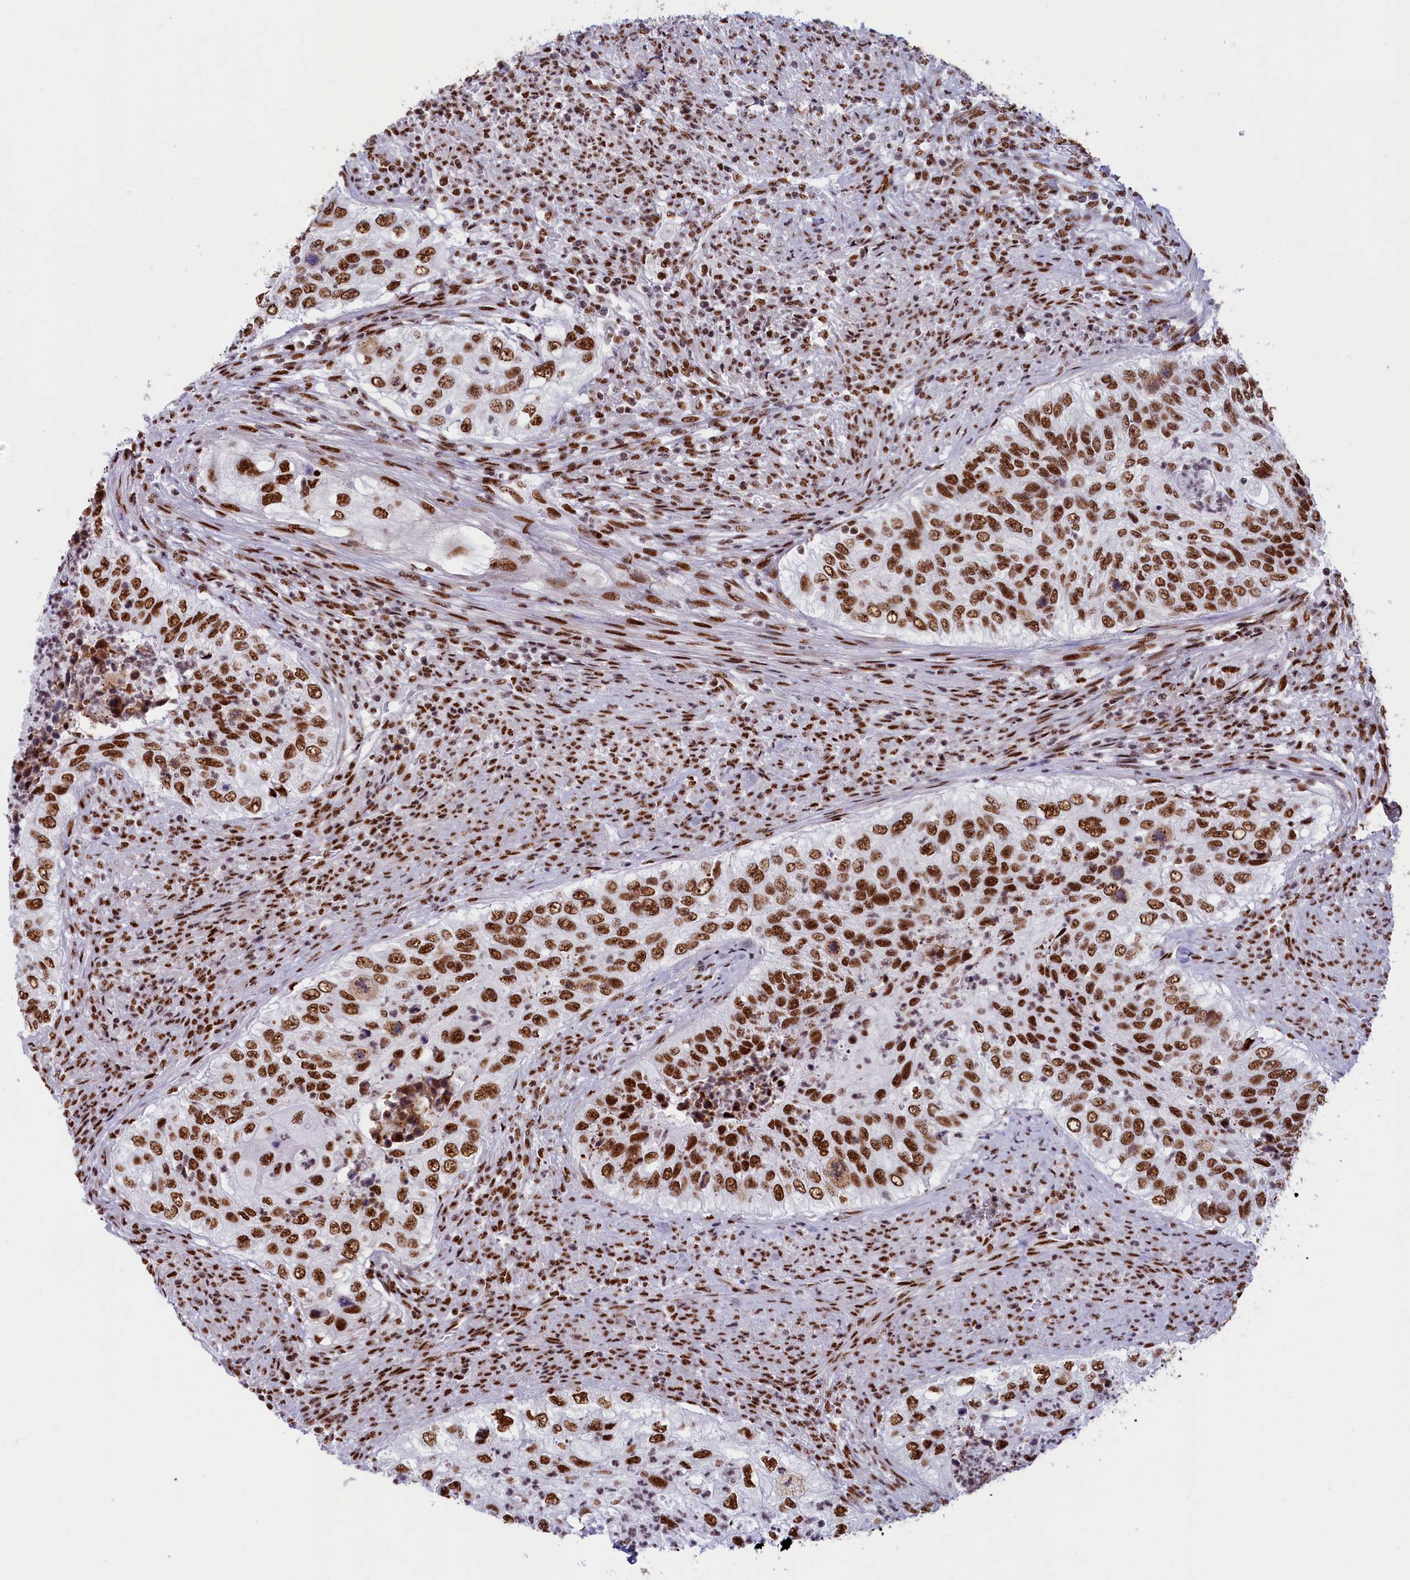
{"staining": {"intensity": "strong", "quantity": ">75%", "location": "nuclear"}, "tissue": "urothelial cancer", "cell_type": "Tumor cells", "image_type": "cancer", "snomed": [{"axis": "morphology", "description": "Urothelial carcinoma, High grade"}, {"axis": "topography", "description": "Urinary bladder"}], "caption": "The image reveals immunohistochemical staining of urothelial carcinoma (high-grade). There is strong nuclear staining is present in approximately >75% of tumor cells.", "gene": "SNRNP70", "patient": {"sex": "female", "age": 60}}